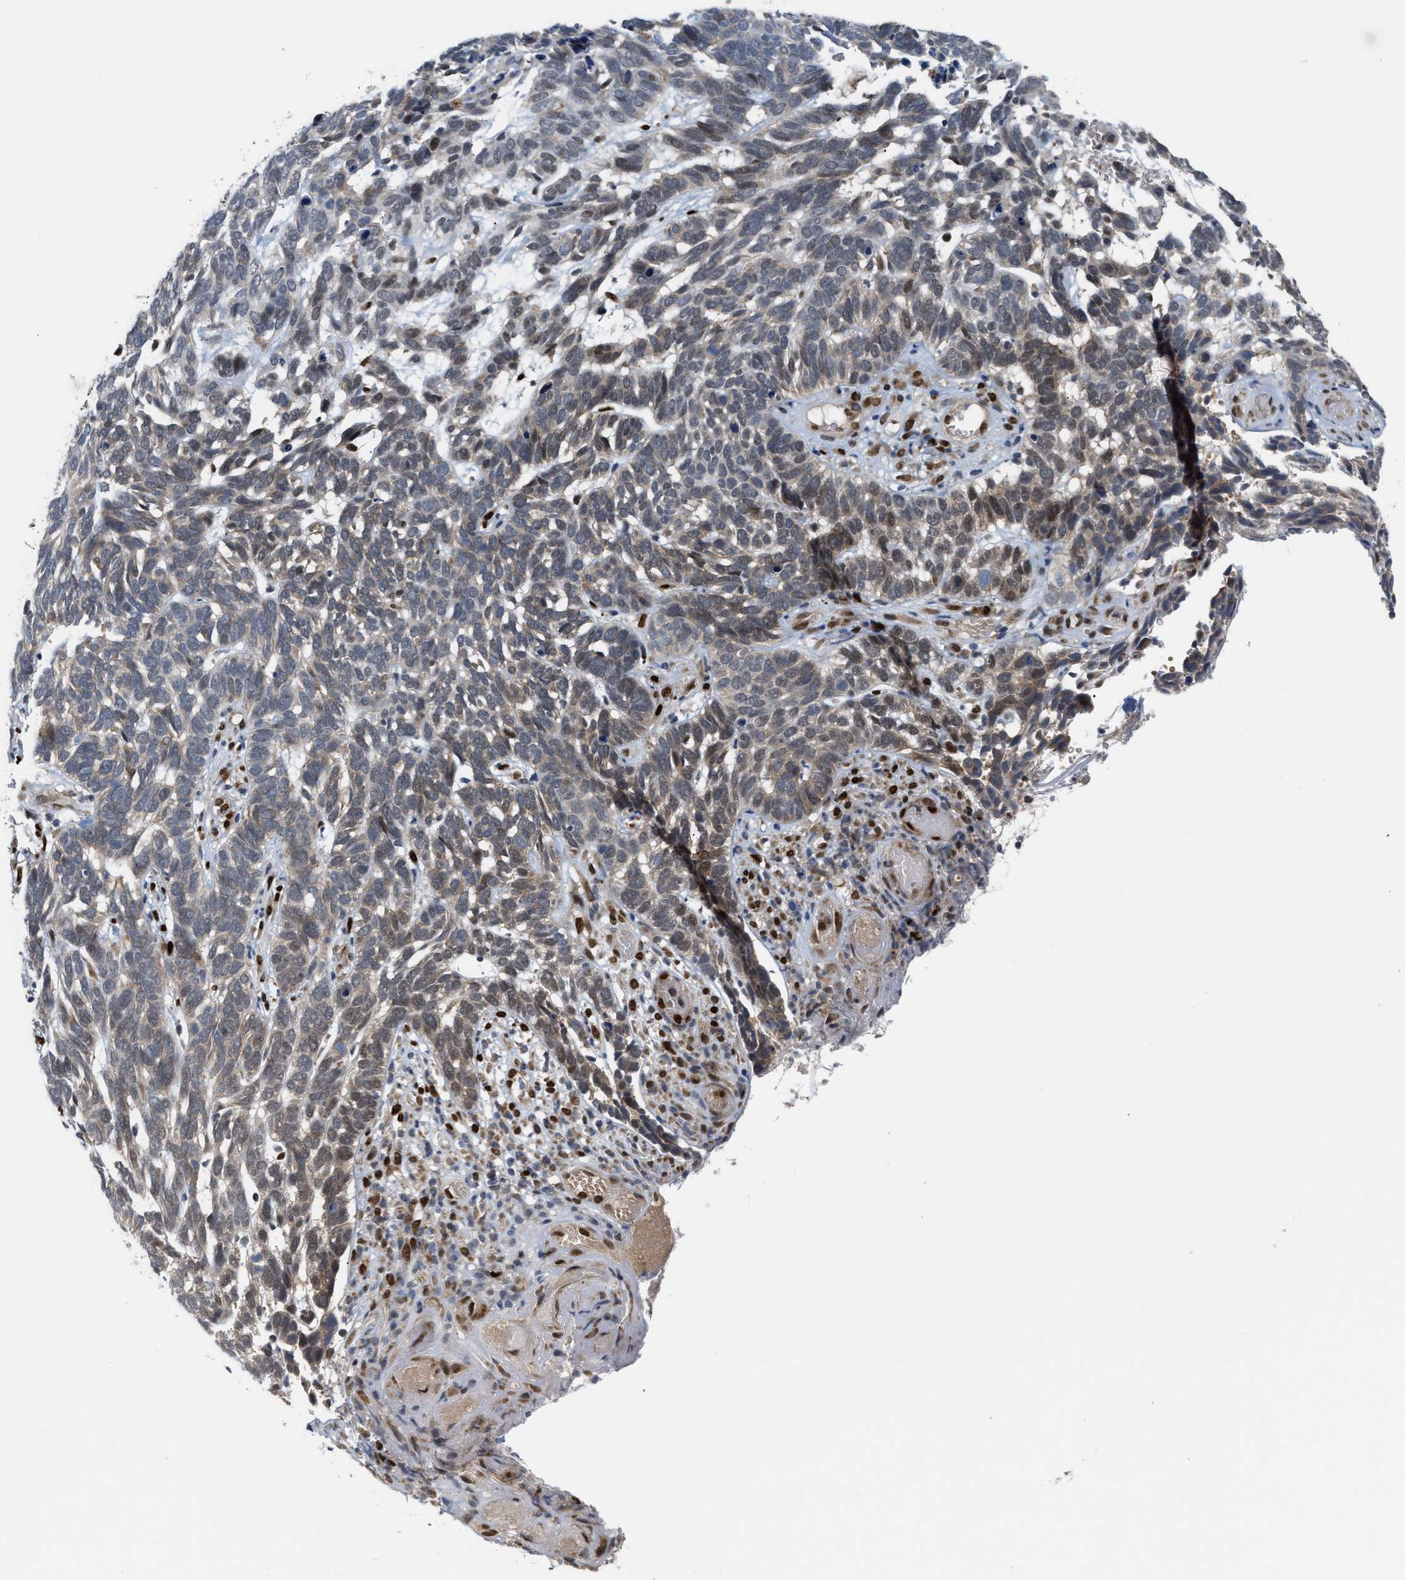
{"staining": {"intensity": "weak", "quantity": ">75%", "location": "cytoplasmic/membranous"}, "tissue": "skin cancer", "cell_type": "Tumor cells", "image_type": "cancer", "snomed": [{"axis": "morphology", "description": "Basal cell carcinoma"}, {"axis": "topography", "description": "Skin"}], "caption": "Skin cancer stained with immunohistochemistry (IHC) shows weak cytoplasmic/membranous positivity in approximately >75% of tumor cells. The protein of interest is stained brown, and the nuclei are stained in blue (DAB IHC with brightfield microscopy, high magnification).", "gene": "TCF4", "patient": {"sex": "male", "age": 87}}